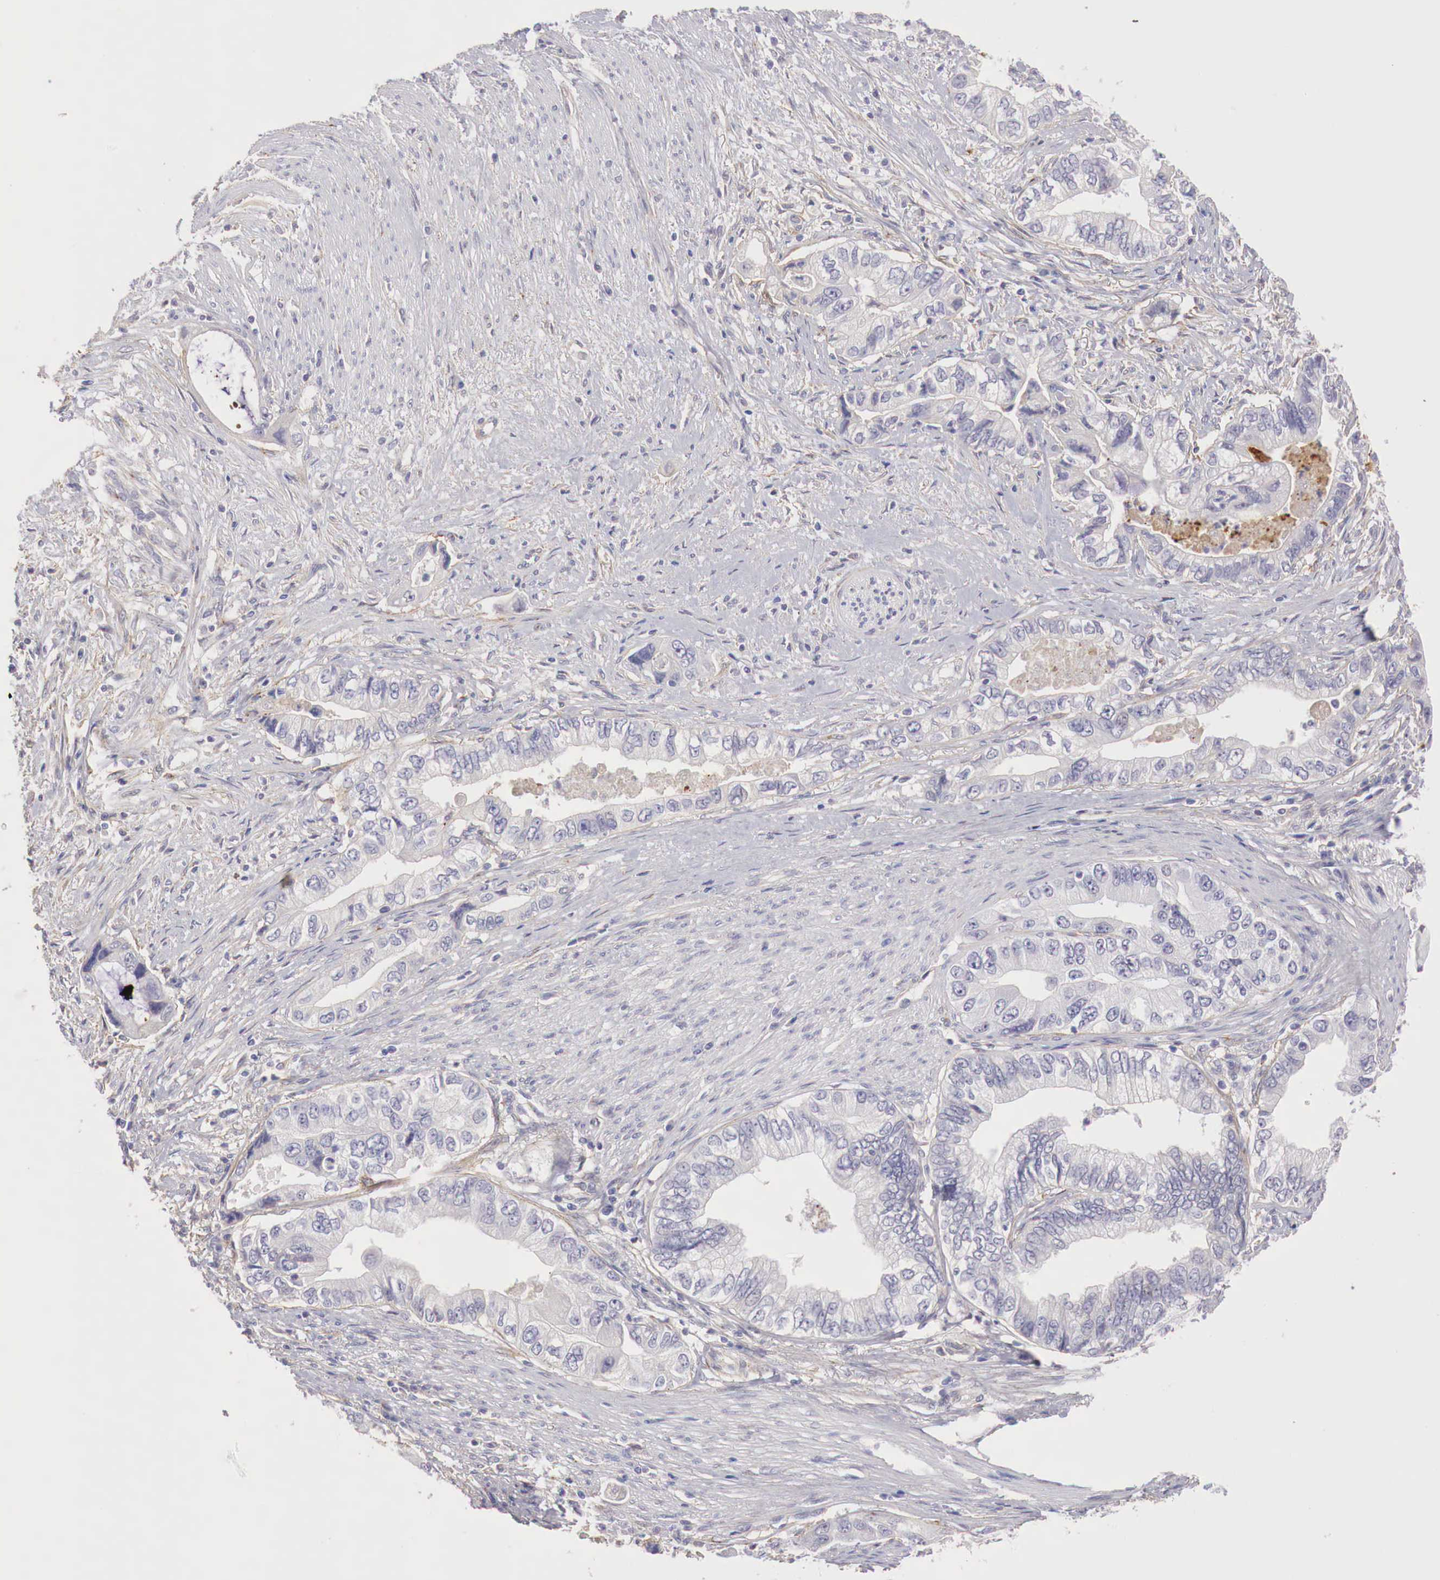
{"staining": {"intensity": "negative", "quantity": "none", "location": "none"}, "tissue": "pancreatic cancer", "cell_type": "Tumor cells", "image_type": "cancer", "snomed": [{"axis": "morphology", "description": "Adenocarcinoma, NOS"}, {"axis": "topography", "description": "Pancreas"}, {"axis": "topography", "description": "Stomach, upper"}], "caption": "High power microscopy photomicrograph of an IHC image of adenocarcinoma (pancreatic), revealing no significant staining in tumor cells.", "gene": "KLHDC7B", "patient": {"sex": "male", "age": 77}}